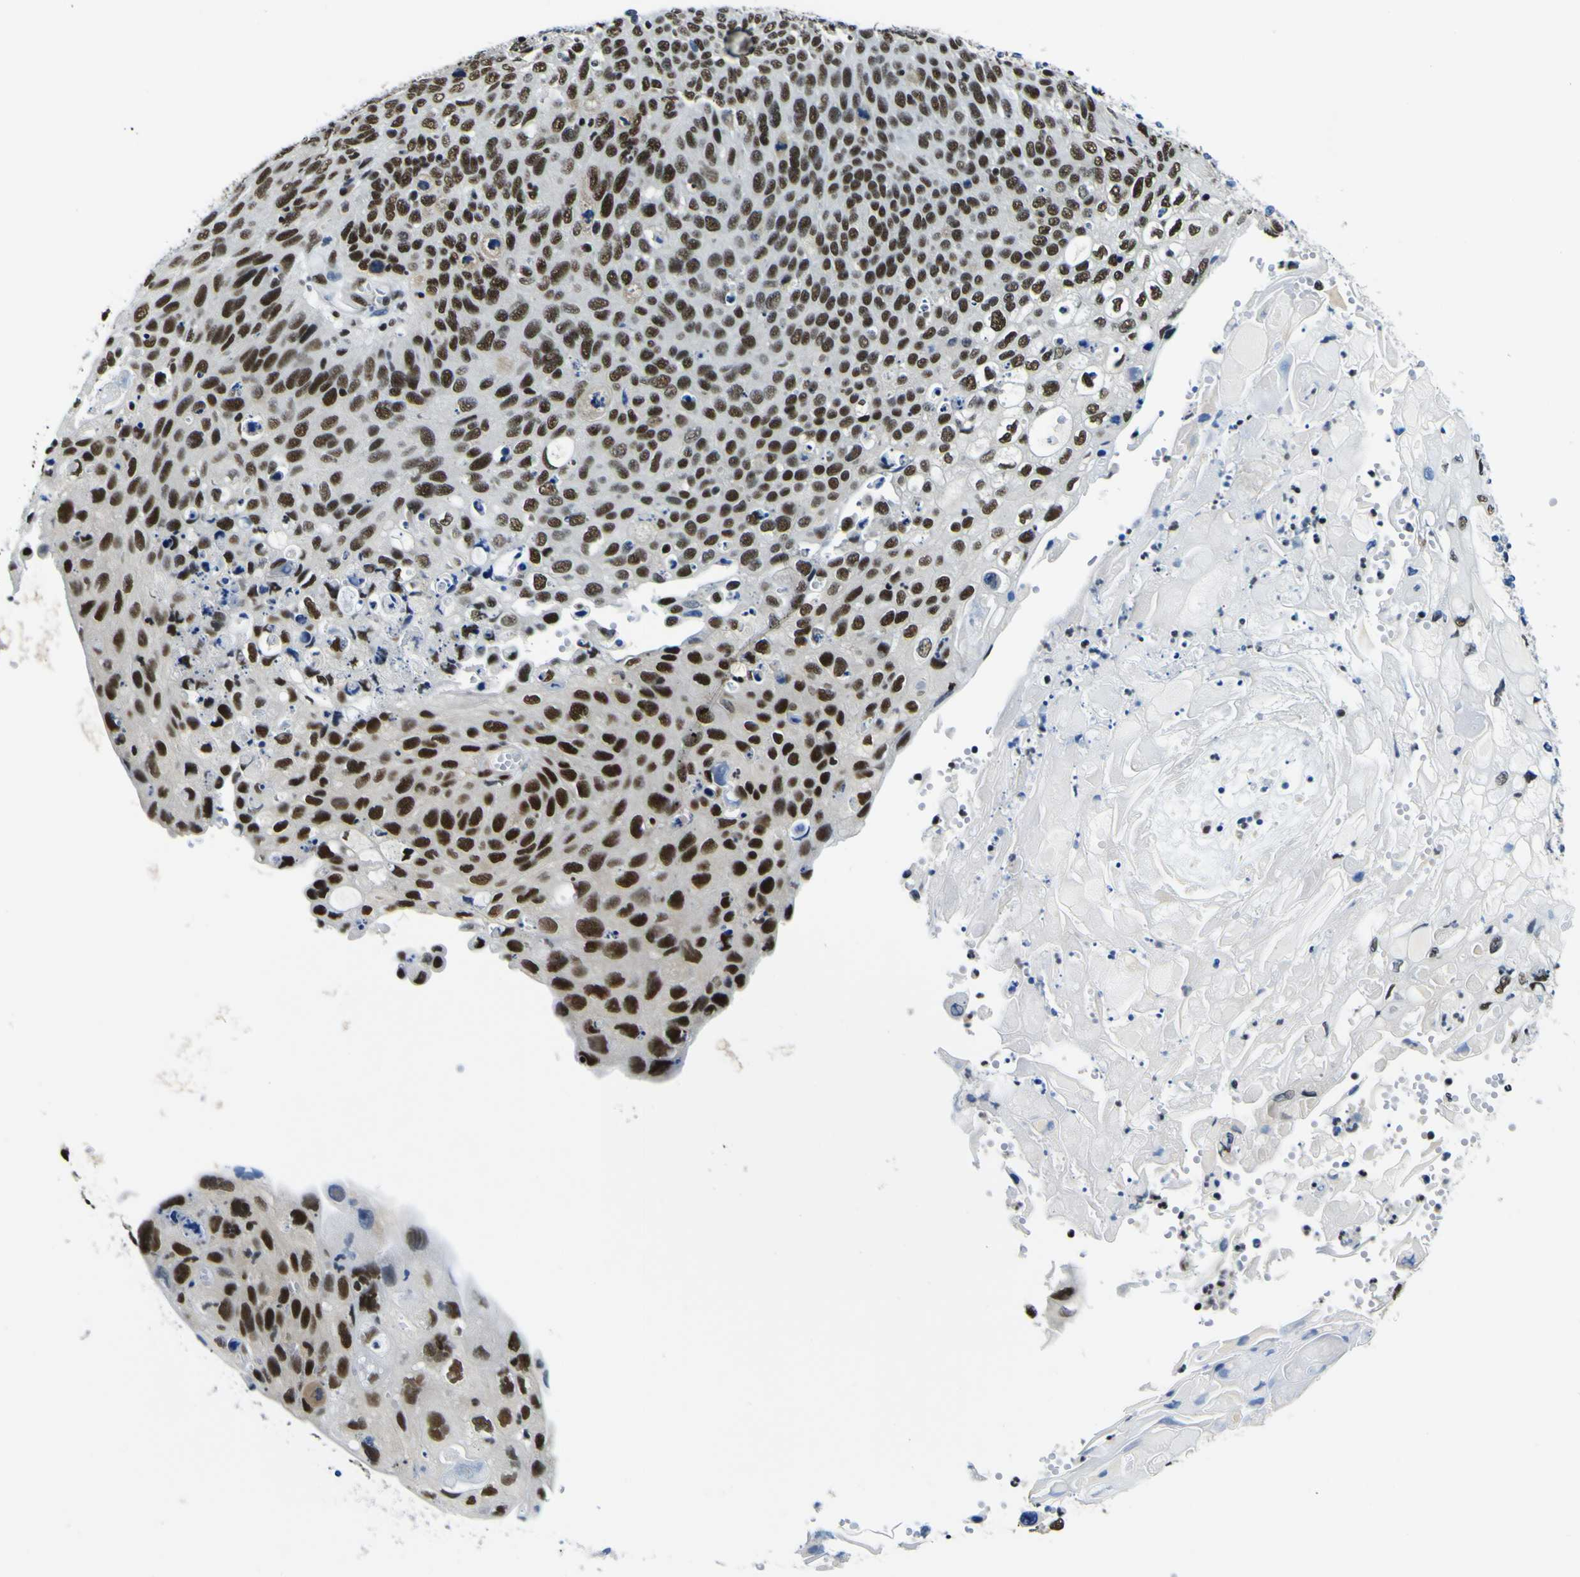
{"staining": {"intensity": "strong", "quantity": ">75%", "location": "nuclear"}, "tissue": "cervical cancer", "cell_type": "Tumor cells", "image_type": "cancer", "snomed": [{"axis": "morphology", "description": "Squamous cell carcinoma, NOS"}, {"axis": "topography", "description": "Cervix"}], "caption": "DAB (3,3'-diaminobenzidine) immunohistochemical staining of human cervical cancer reveals strong nuclear protein expression in approximately >75% of tumor cells.", "gene": "SP1", "patient": {"sex": "female", "age": 70}}